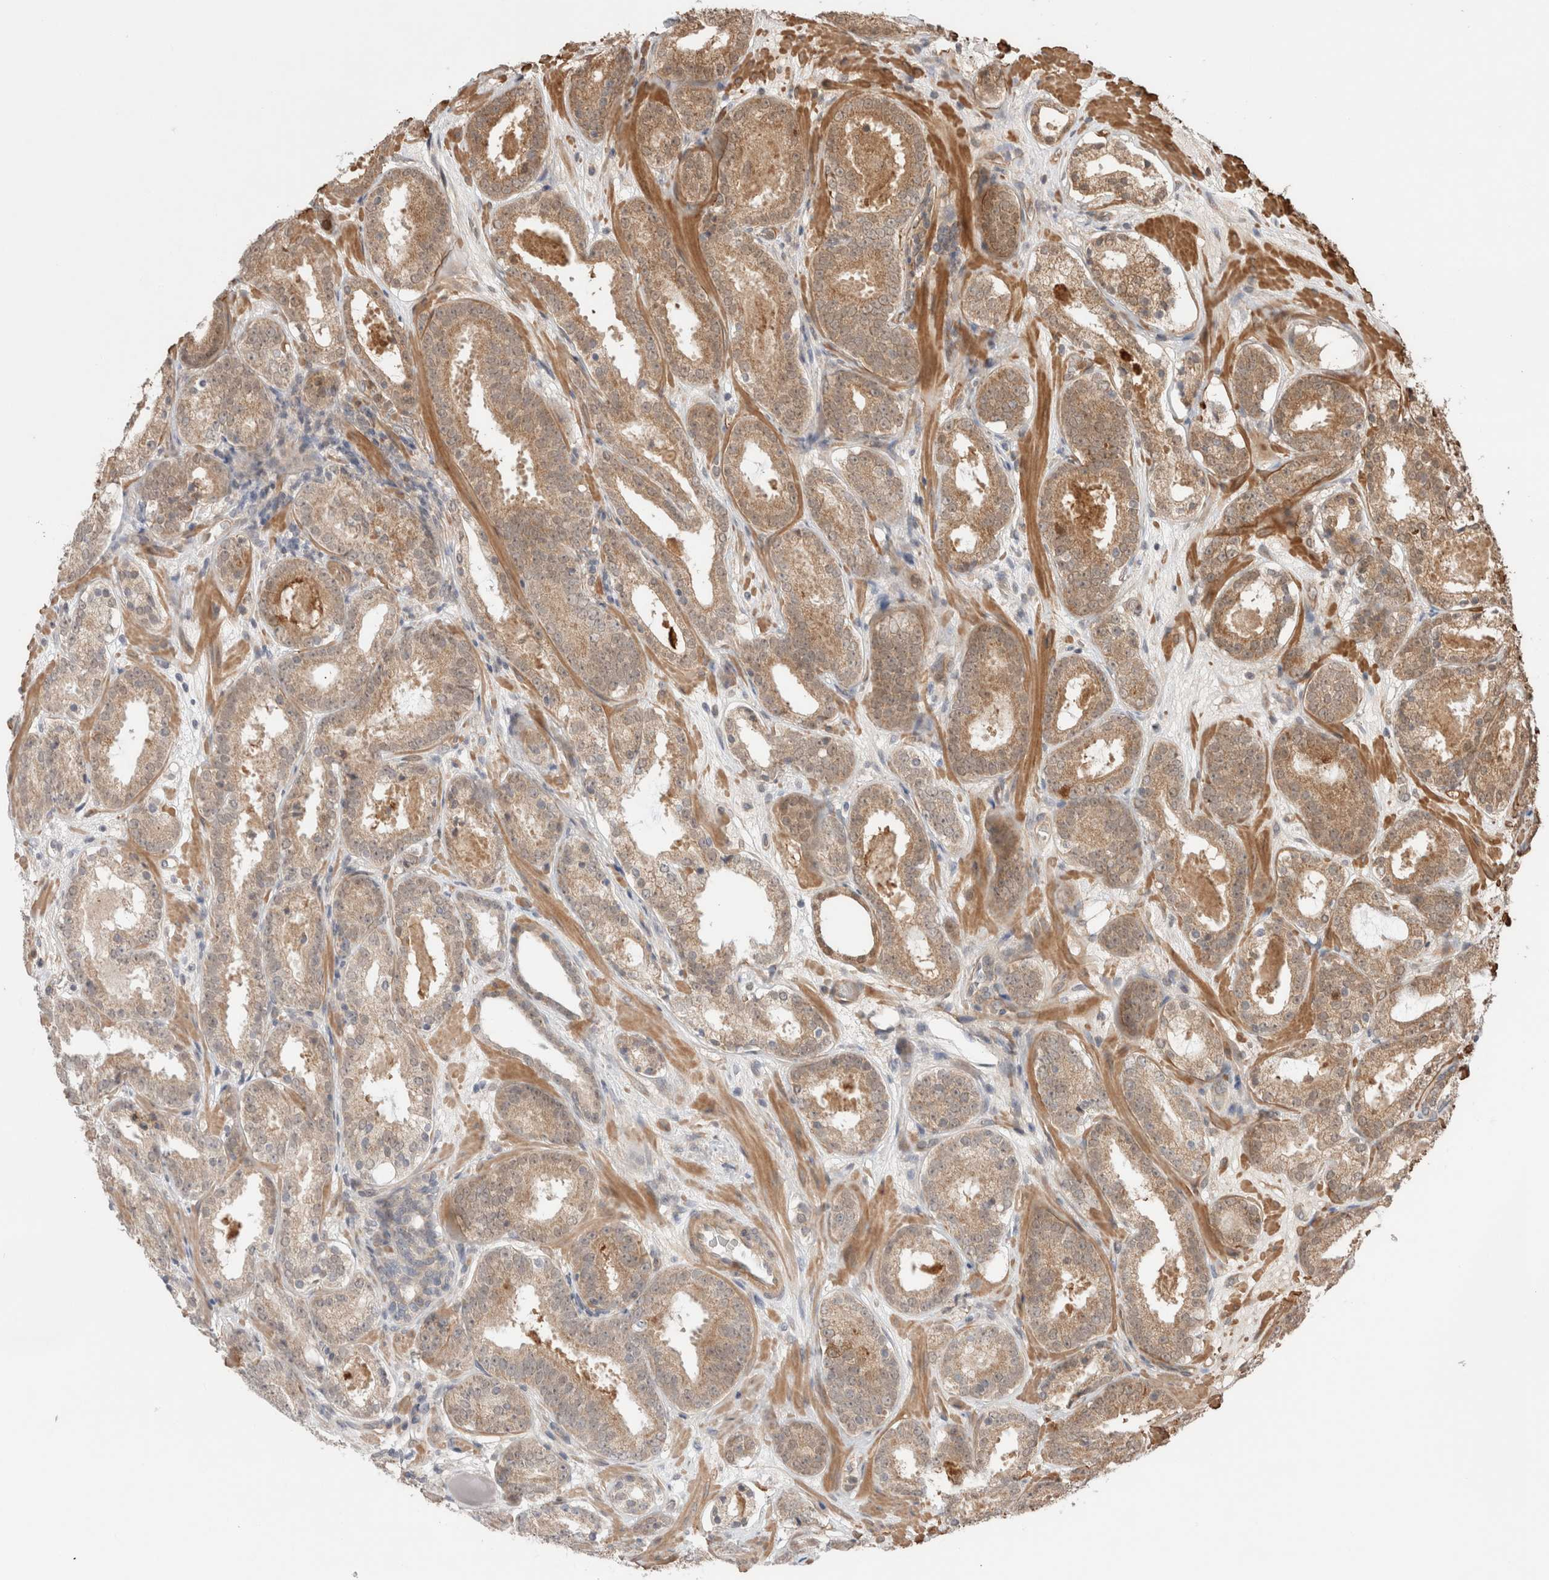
{"staining": {"intensity": "moderate", "quantity": ">75%", "location": "cytoplasmic/membranous"}, "tissue": "prostate cancer", "cell_type": "Tumor cells", "image_type": "cancer", "snomed": [{"axis": "morphology", "description": "Adenocarcinoma, Low grade"}, {"axis": "topography", "description": "Prostate"}], "caption": "High-power microscopy captured an immunohistochemistry (IHC) histopathology image of prostate cancer, revealing moderate cytoplasmic/membranous positivity in approximately >75% of tumor cells.", "gene": "ZNF649", "patient": {"sex": "male", "age": 69}}